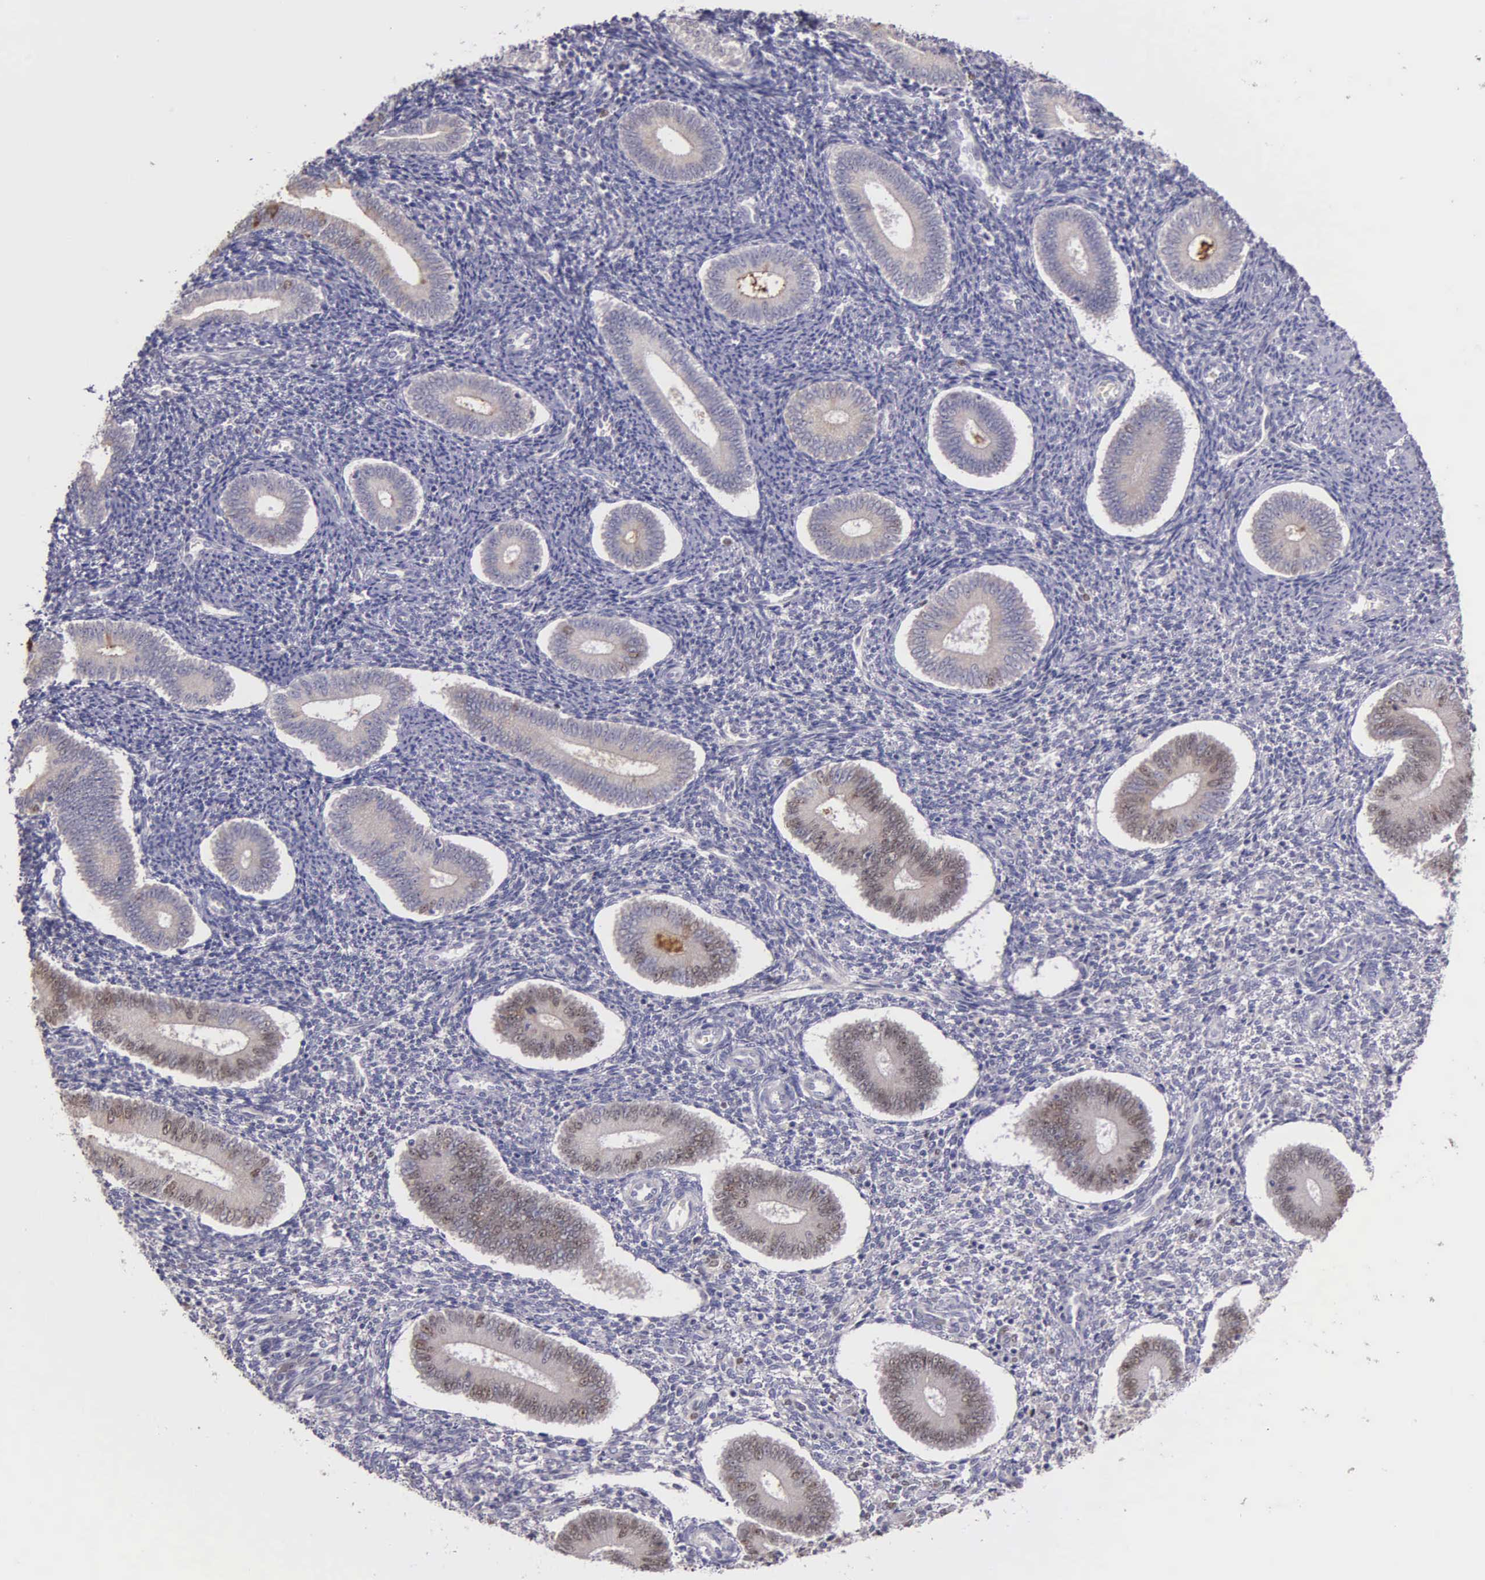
{"staining": {"intensity": "negative", "quantity": "none", "location": "none"}, "tissue": "endometrium", "cell_type": "Cells in endometrial stroma", "image_type": "normal", "snomed": [{"axis": "morphology", "description": "Normal tissue, NOS"}, {"axis": "topography", "description": "Endometrium"}], "caption": "The immunohistochemistry micrograph has no significant staining in cells in endometrial stroma of endometrium. (Brightfield microscopy of DAB IHC at high magnification).", "gene": "MCM5", "patient": {"sex": "female", "age": 35}}